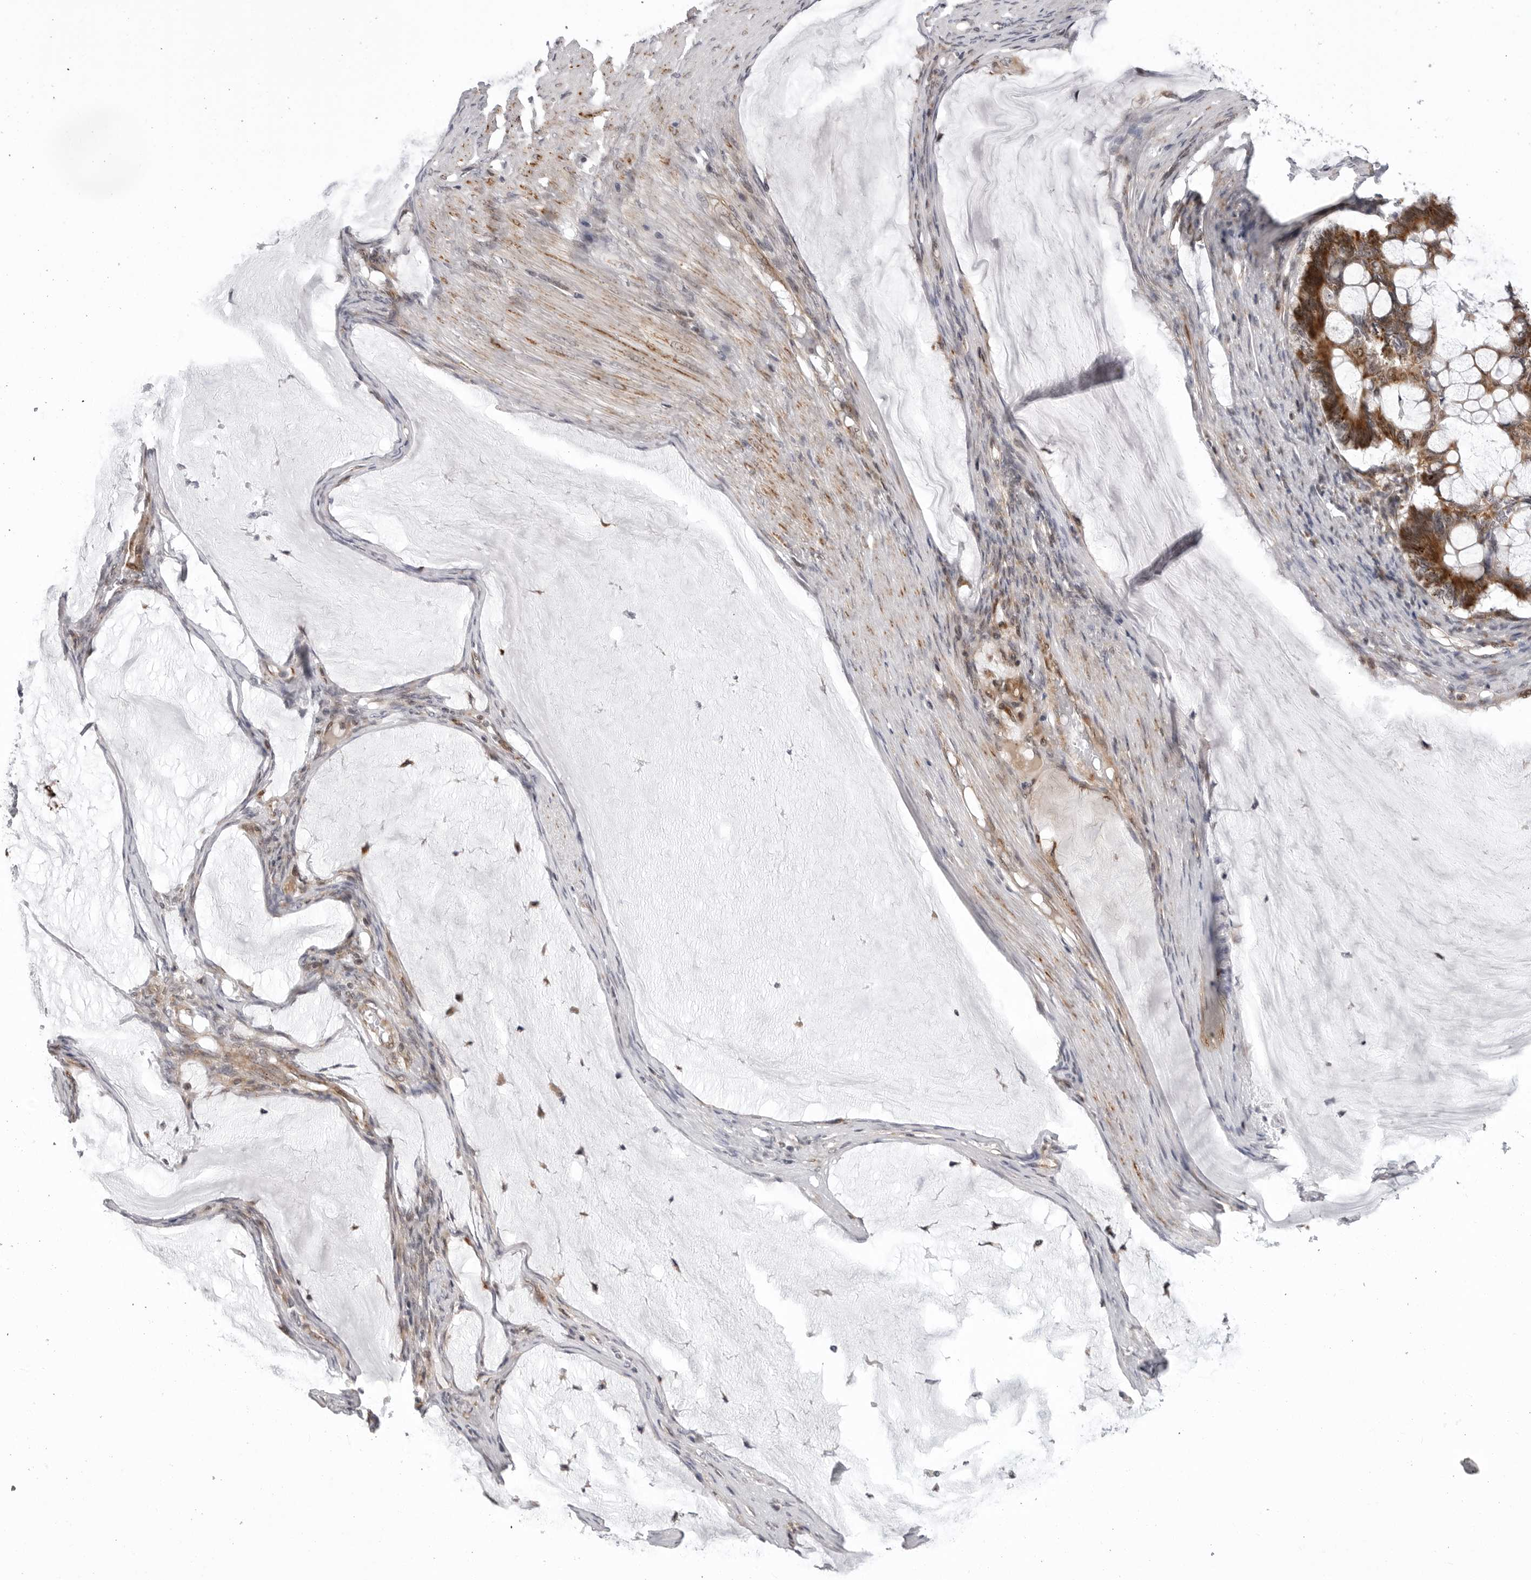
{"staining": {"intensity": "moderate", "quantity": ">75%", "location": "cytoplasmic/membranous"}, "tissue": "ovarian cancer", "cell_type": "Tumor cells", "image_type": "cancer", "snomed": [{"axis": "morphology", "description": "Cystadenocarcinoma, mucinous, NOS"}, {"axis": "topography", "description": "Ovary"}], "caption": "High-power microscopy captured an immunohistochemistry image of mucinous cystadenocarcinoma (ovarian), revealing moderate cytoplasmic/membranous staining in approximately >75% of tumor cells.", "gene": "CDK20", "patient": {"sex": "female", "age": 61}}